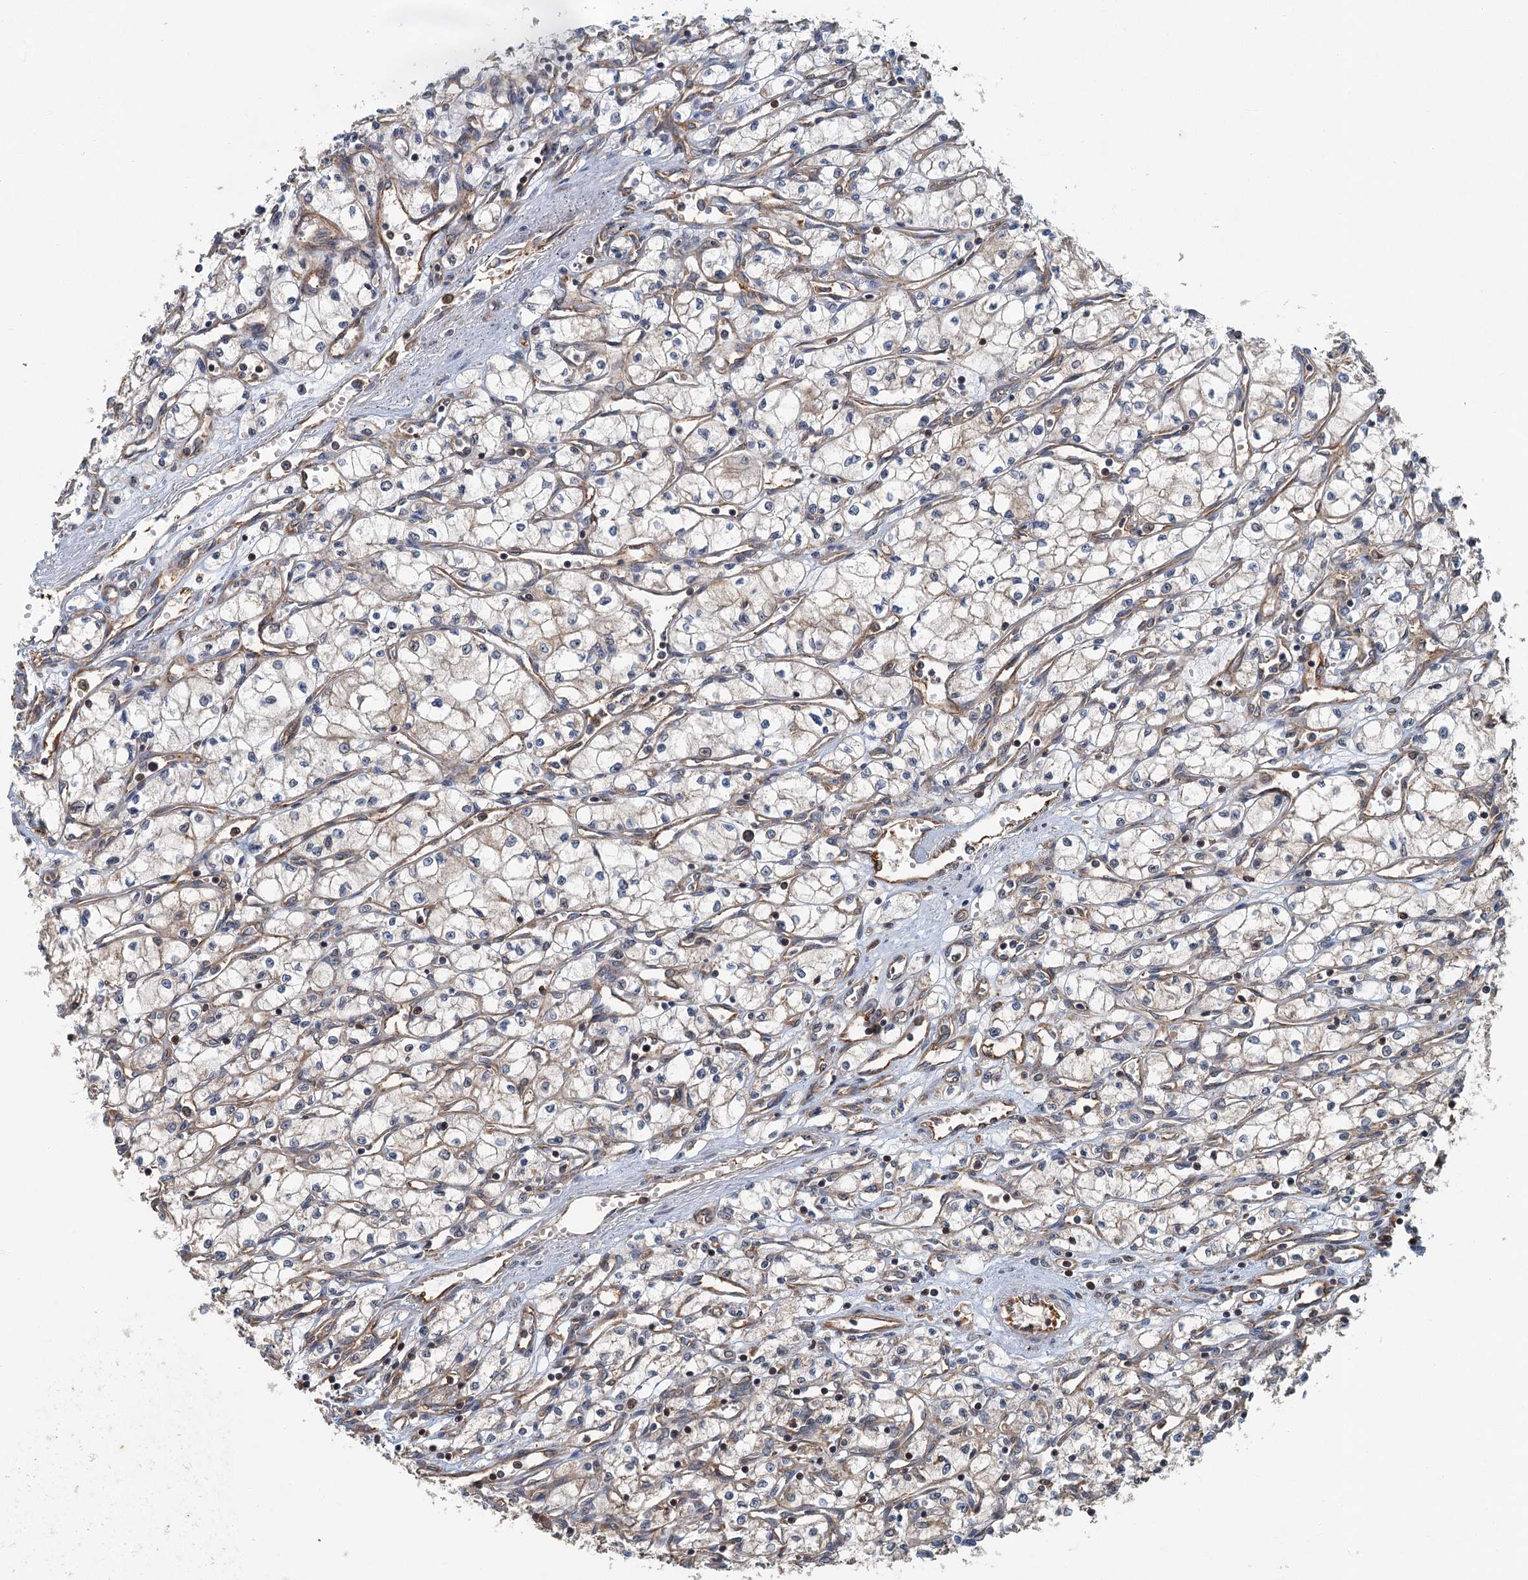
{"staining": {"intensity": "weak", "quantity": "<25%", "location": "cytoplasmic/membranous"}, "tissue": "renal cancer", "cell_type": "Tumor cells", "image_type": "cancer", "snomed": [{"axis": "morphology", "description": "Adenocarcinoma, NOS"}, {"axis": "topography", "description": "Kidney"}], "caption": "There is no significant expression in tumor cells of renal cancer. Brightfield microscopy of IHC stained with DAB (brown) and hematoxylin (blue), captured at high magnification.", "gene": "ZNF527", "patient": {"sex": "male", "age": 59}}